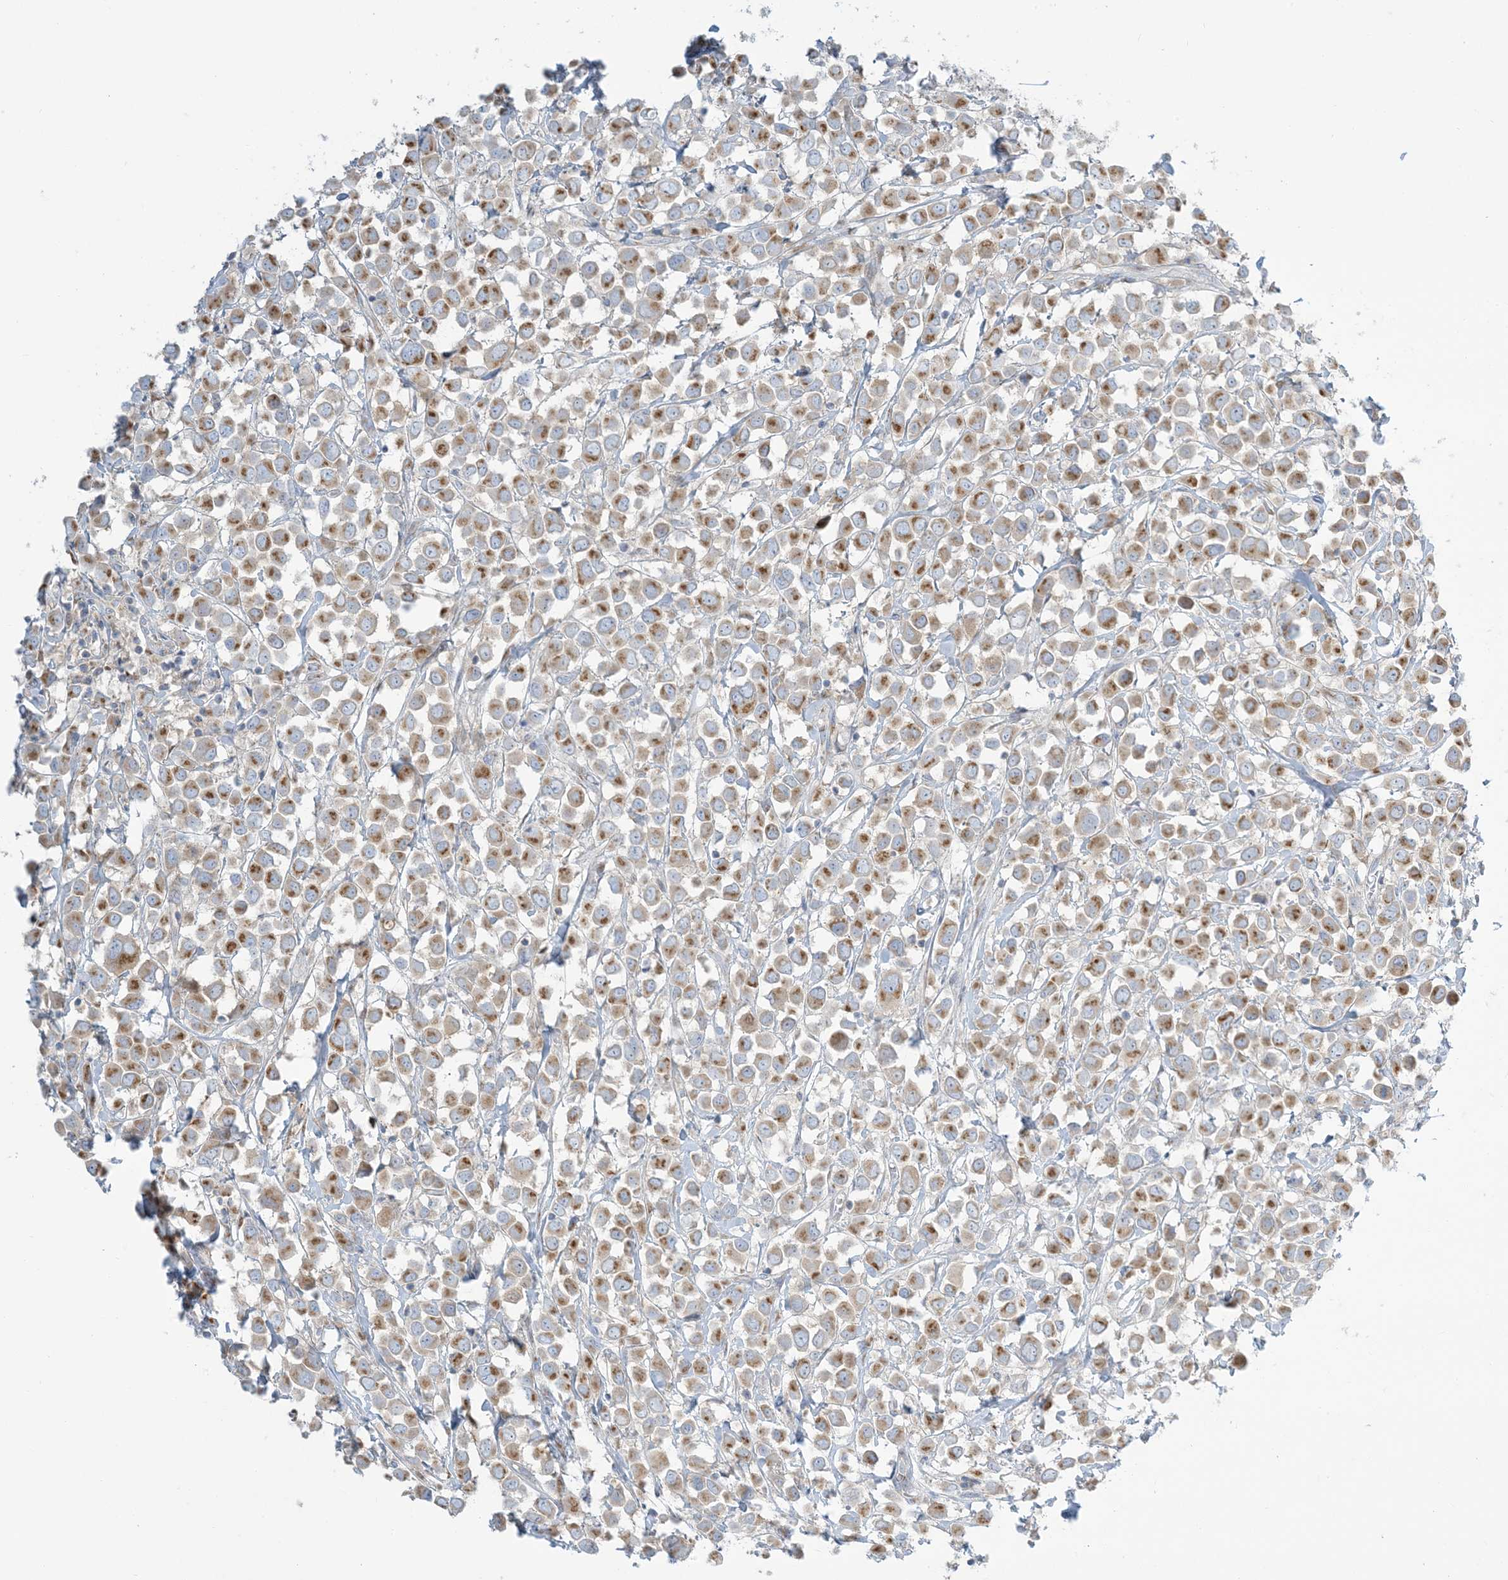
{"staining": {"intensity": "moderate", "quantity": ">75%", "location": "cytoplasmic/membranous"}, "tissue": "breast cancer", "cell_type": "Tumor cells", "image_type": "cancer", "snomed": [{"axis": "morphology", "description": "Duct carcinoma"}, {"axis": "topography", "description": "Breast"}], "caption": "The photomicrograph exhibits staining of breast cancer, revealing moderate cytoplasmic/membranous protein expression (brown color) within tumor cells. The staining is performed using DAB (3,3'-diaminobenzidine) brown chromogen to label protein expression. The nuclei are counter-stained blue using hematoxylin.", "gene": "AFTPH", "patient": {"sex": "female", "age": 61}}